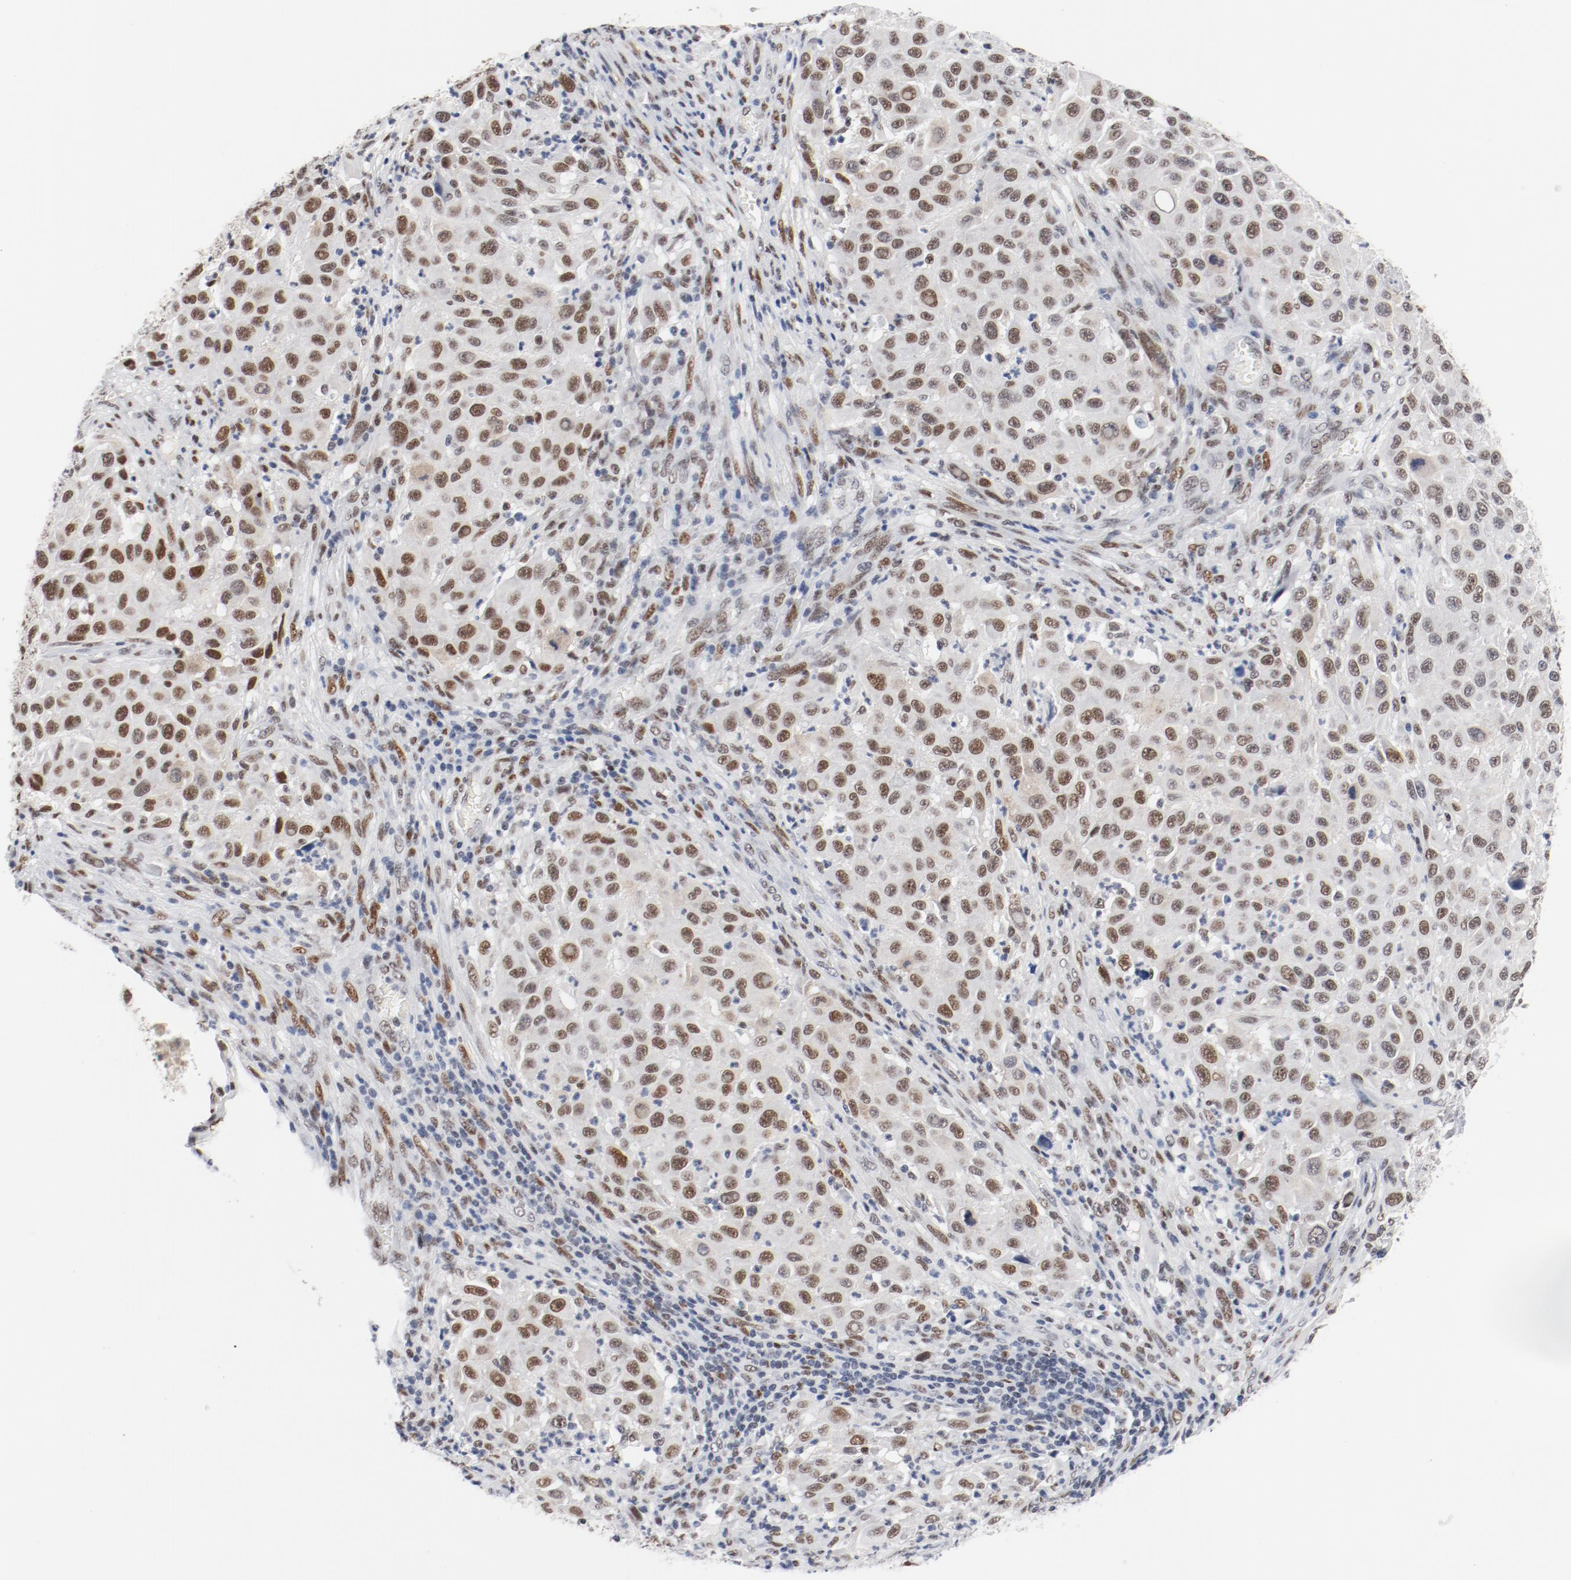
{"staining": {"intensity": "moderate", "quantity": ">75%", "location": "nuclear"}, "tissue": "melanoma", "cell_type": "Tumor cells", "image_type": "cancer", "snomed": [{"axis": "morphology", "description": "Malignant melanoma, Metastatic site"}, {"axis": "topography", "description": "Lymph node"}], "caption": "Immunohistochemical staining of malignant melanoma (metastatic site) demonstrates medium levels of moderate nuclear protein expression in approximately >75% of tumor cells.", "gene": "ARNT", "patient": {"sex": "male", "age": 61}}